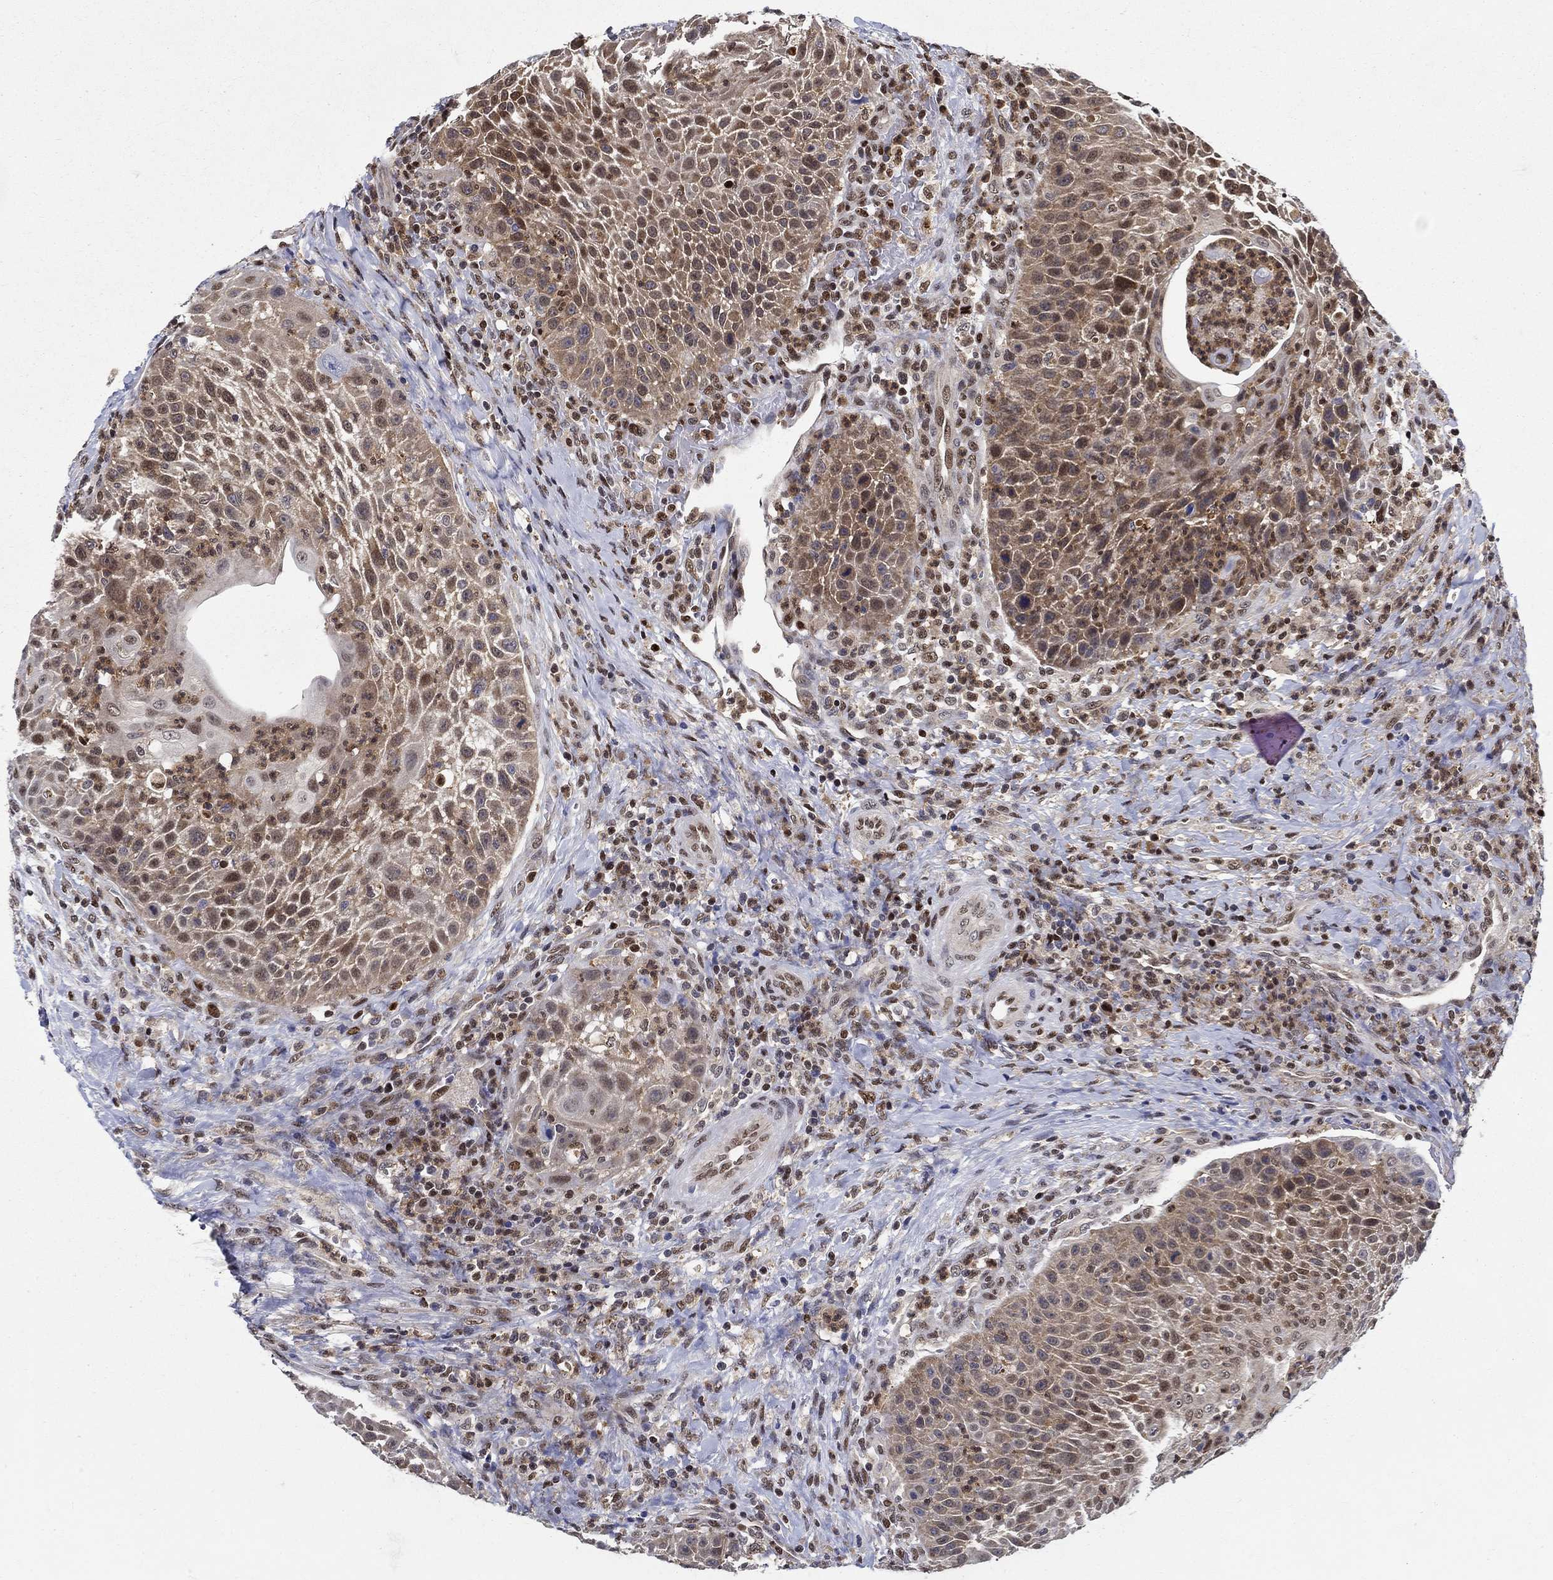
{"staining": {"intensity": "strong", "quantity": "25%-75%", "location": "nuclear"}, "tissue": "head and neck cancer", "cell_type": "Tumor cells", "image_type": "cancer", "snomed": [{"axis": "morphology", "description": "Squamous cell carcinoma, NOS"}, {"axis": "topography", "description": "Head-Neck"}], "caption": "Immunohistochemistry (IHC) staining of head and neck squamous cell carcinoma, which displays high levels of strong nuclear expression in about 25%-75% of tumor cells indicating strong nuclear protein staining. The staining was performed using DAB (3,3'-diaminobenzidine) (brown) for protein detection and nuclei were counterstained in hematoxylin (blue).", "gene": "ZNF594", "patient": {"sex": "male", "age": 69}}